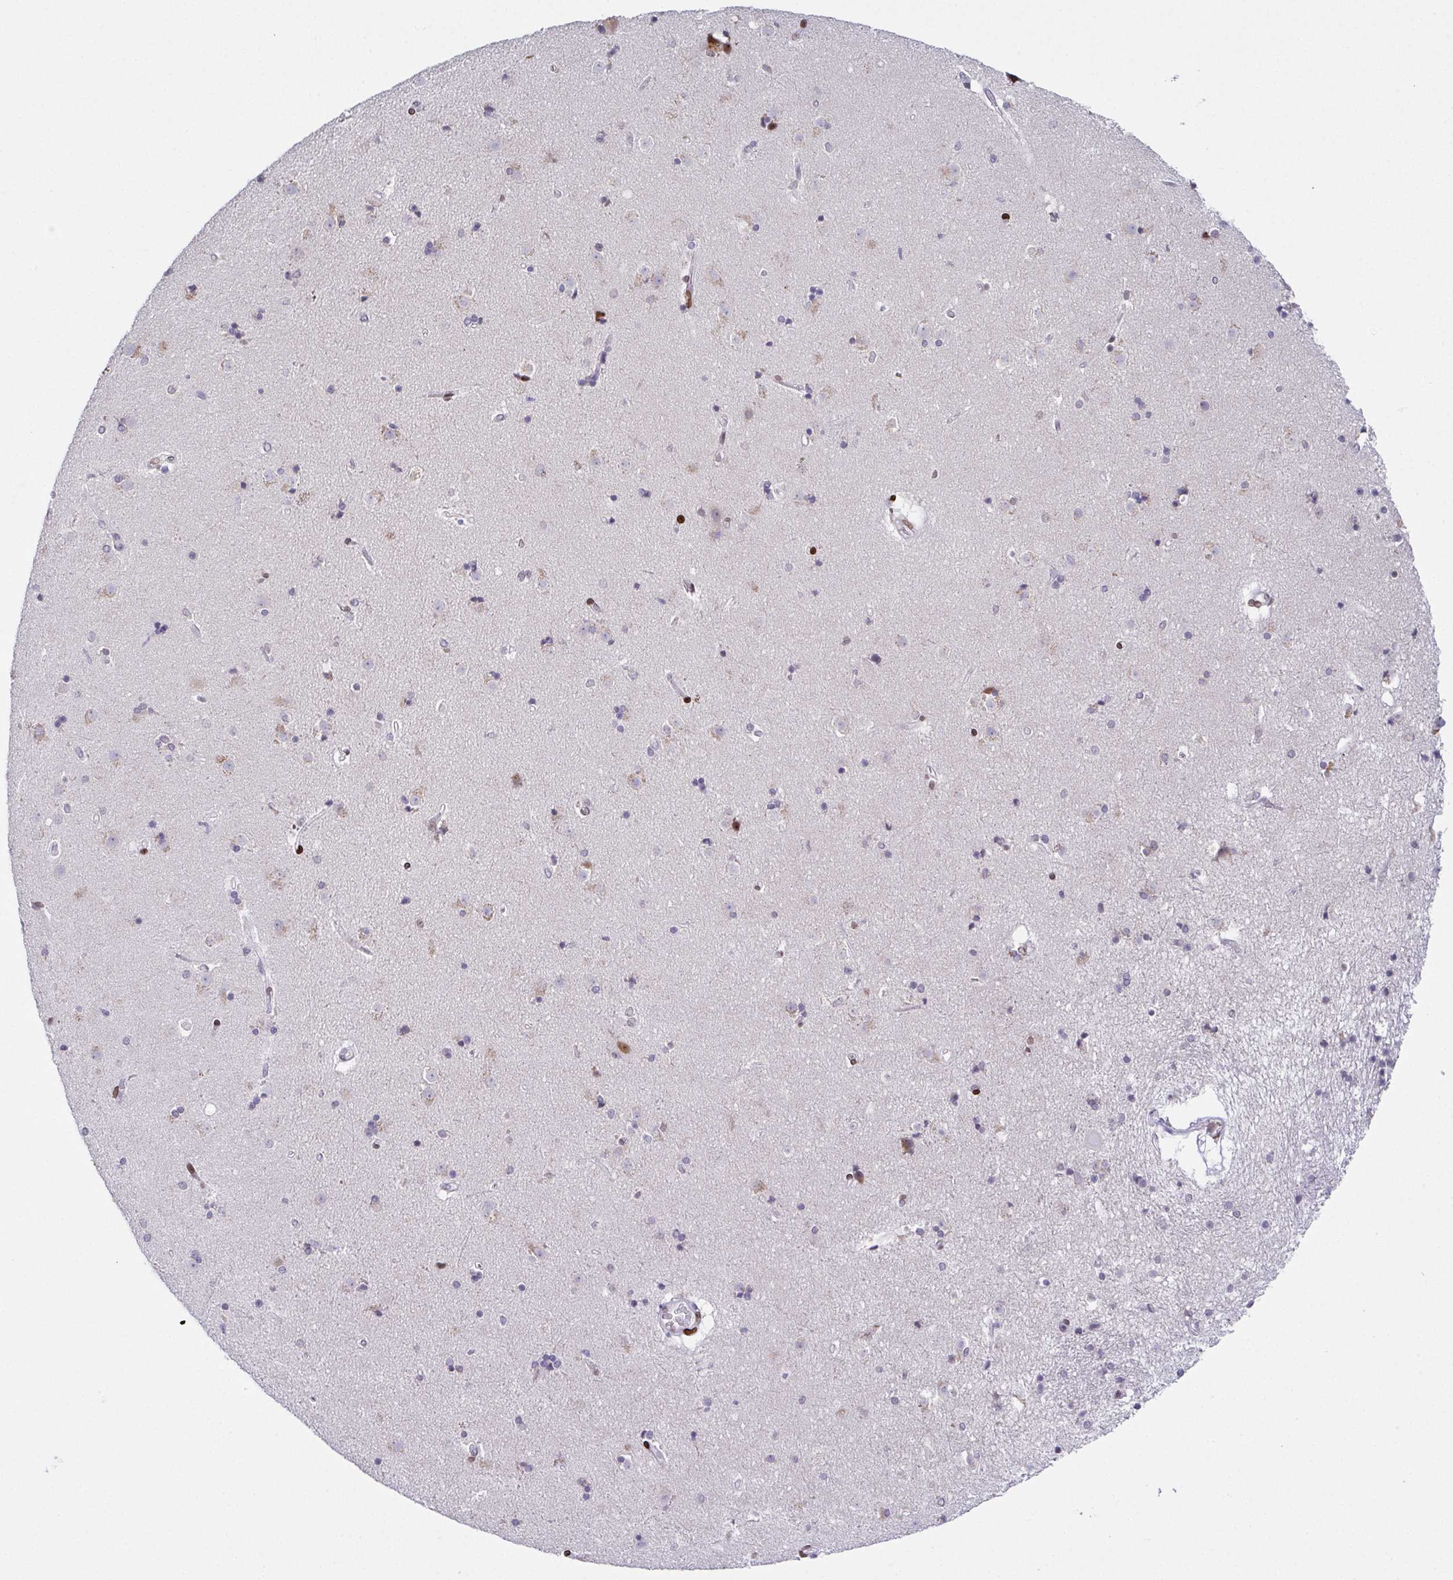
{"staining": {"intensity": "negative", "quantity": "none", "location": "none"}, "tissue": "caudate", "cell_type": "Glial cells", "image_type": "normal", "snomed": [{"axis": "morphology", "description": "Normal tissue, NOS"}, {"axis": "topography", "description": "Lateral ventricle wall"}], "caption": "Immunohistochemistry micrograph of normal caudate: caudate stained with DAB (3,3'-diaminobenzidine) demonstrates no significant protein staining in glial cells.", "gene": "RB1", "patient": {"sex": "female", "age": 71}}